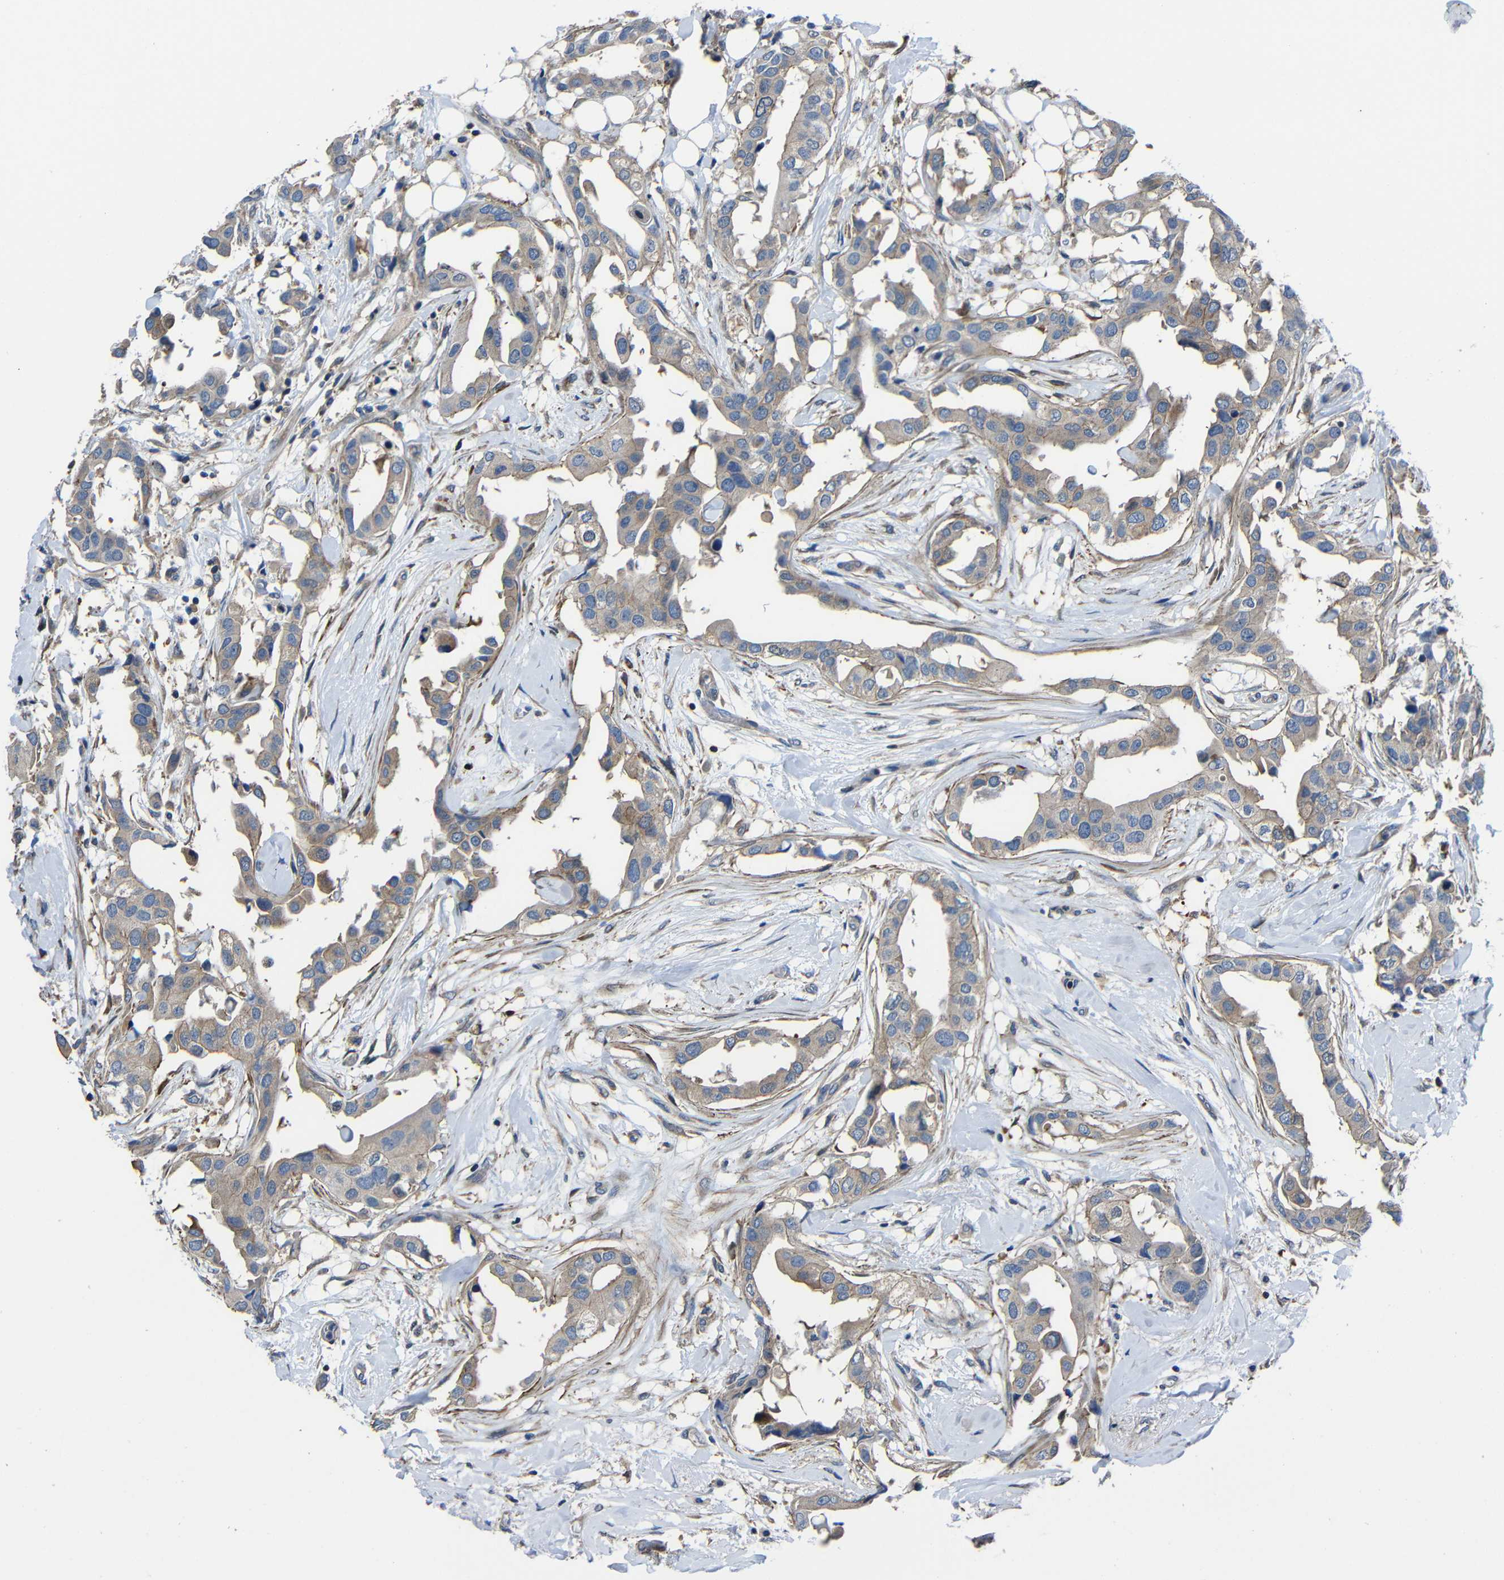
{"staining": {"intensity": "moderate", "quantity": ">75%", "location": "cytoplasmic/membranous"}, "tissue": "breast cancer", "cell_type": "Tumor cells", "image_type": "cancer", "snomed": [{"axis": "morphology", "description": "Duct carcinoma"}, {"axis": "topography", "description": "Breast"}], "caption": "Breast cancer (intraductal carcinoma) tissue exhibits moderate cytoplasmic/membranous staining in approximately >75% of tumor cells", "gene": "GDI1", "patient": {"sex": "female", "age": 40}}